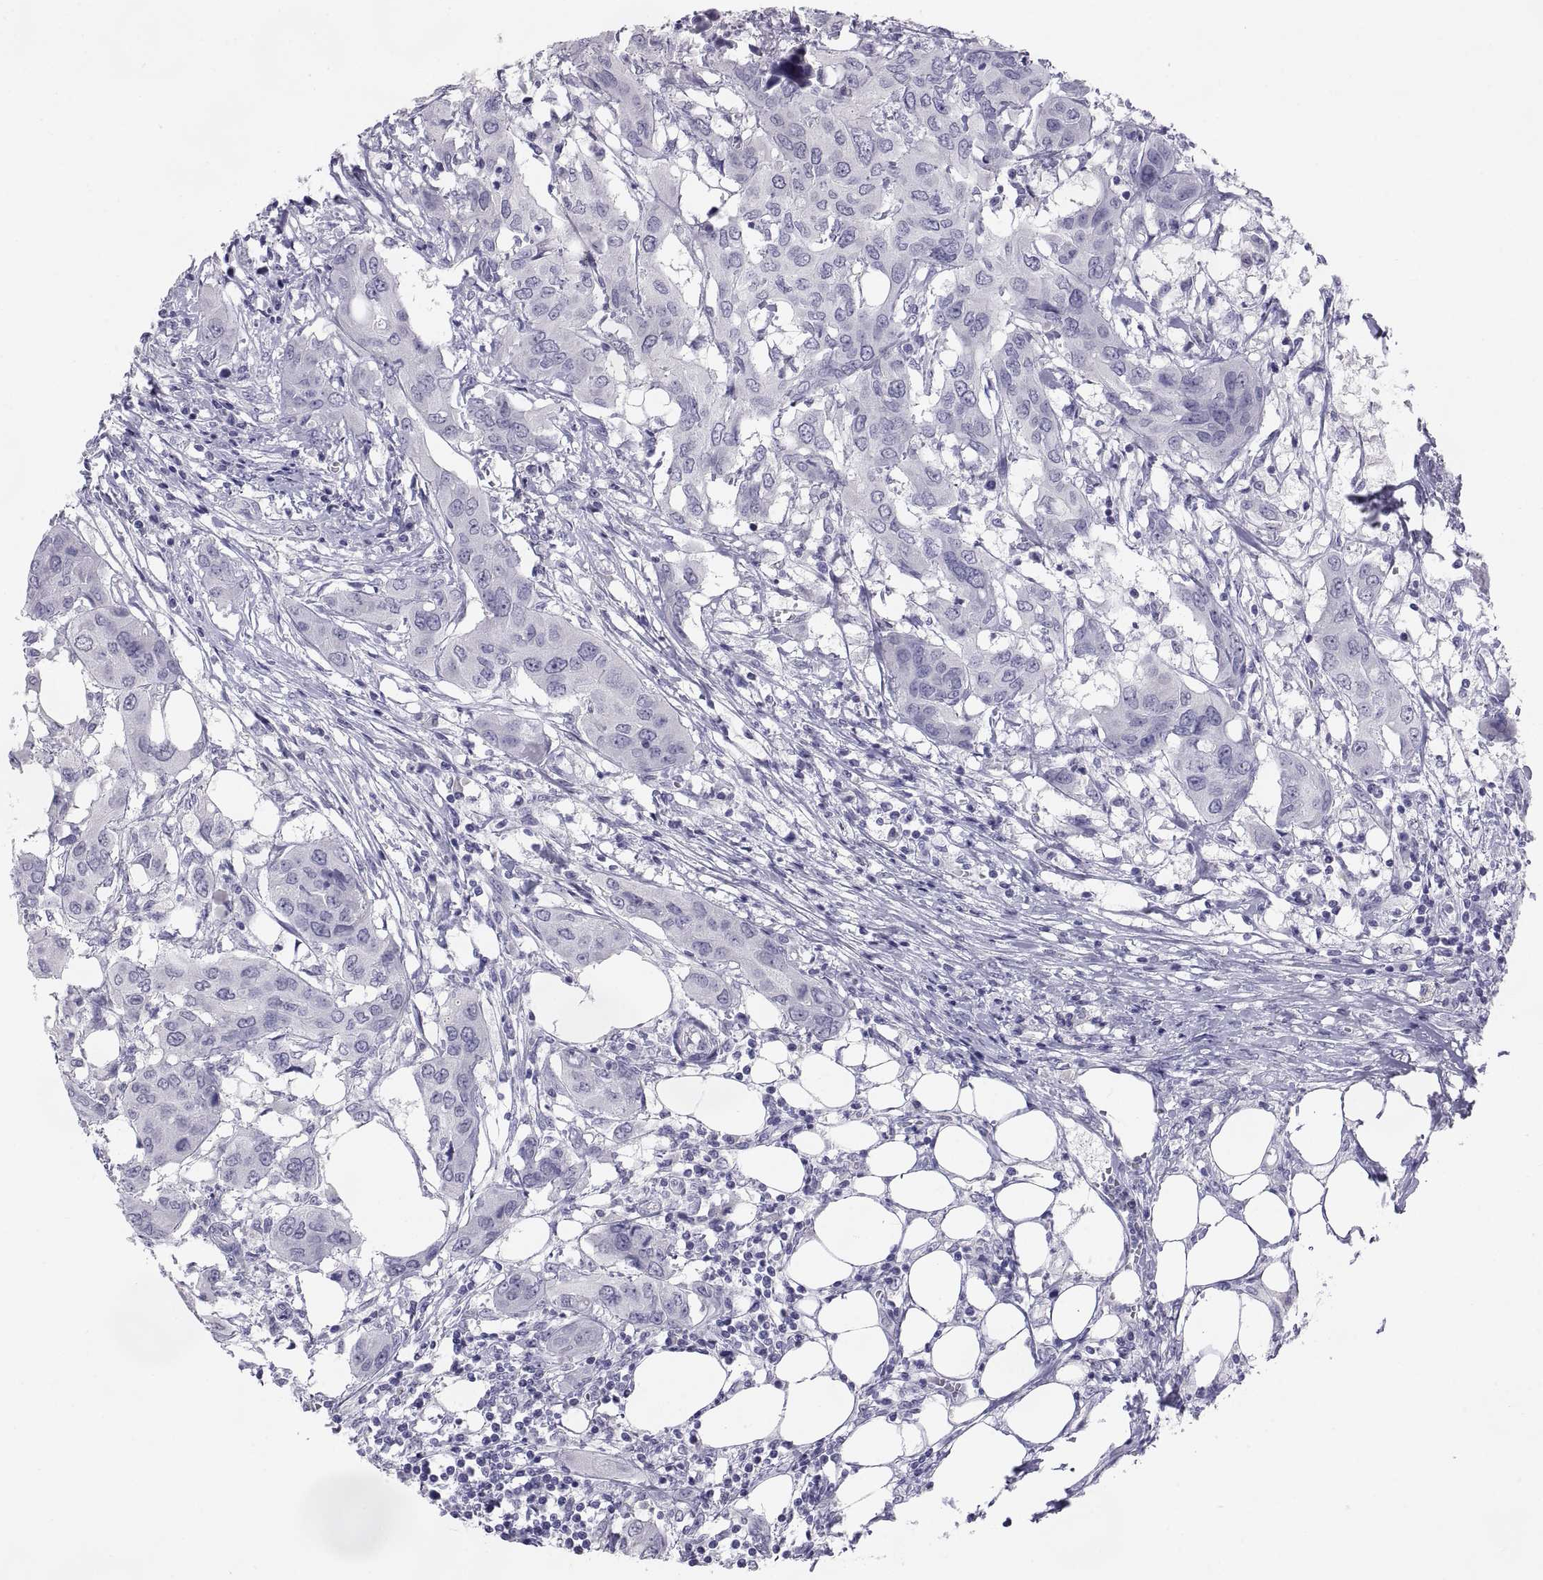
{"staining": {"intensity": "negative", "quantity": "none", "location": "none"}, "tissue": "urothelial cancer", "cell_type": "Tumor cells", "image_type": "cancer", "snomed": [{"axis": "morphology", "description": "Urothelial carcinoma, NOS"}, {"axis": "morphology", "description": "Urothelial carcinoma, High grade"}, {"axis": "topography", "description": "Urinary bladder"}], "caption": "This is an immunohistochemistry (IHC) histopathology image of transitional cell carcinoma. There is no positivity in tumor cells.", "gene": "TEX13A", "patient": {"sex": "male", "age": 63}}